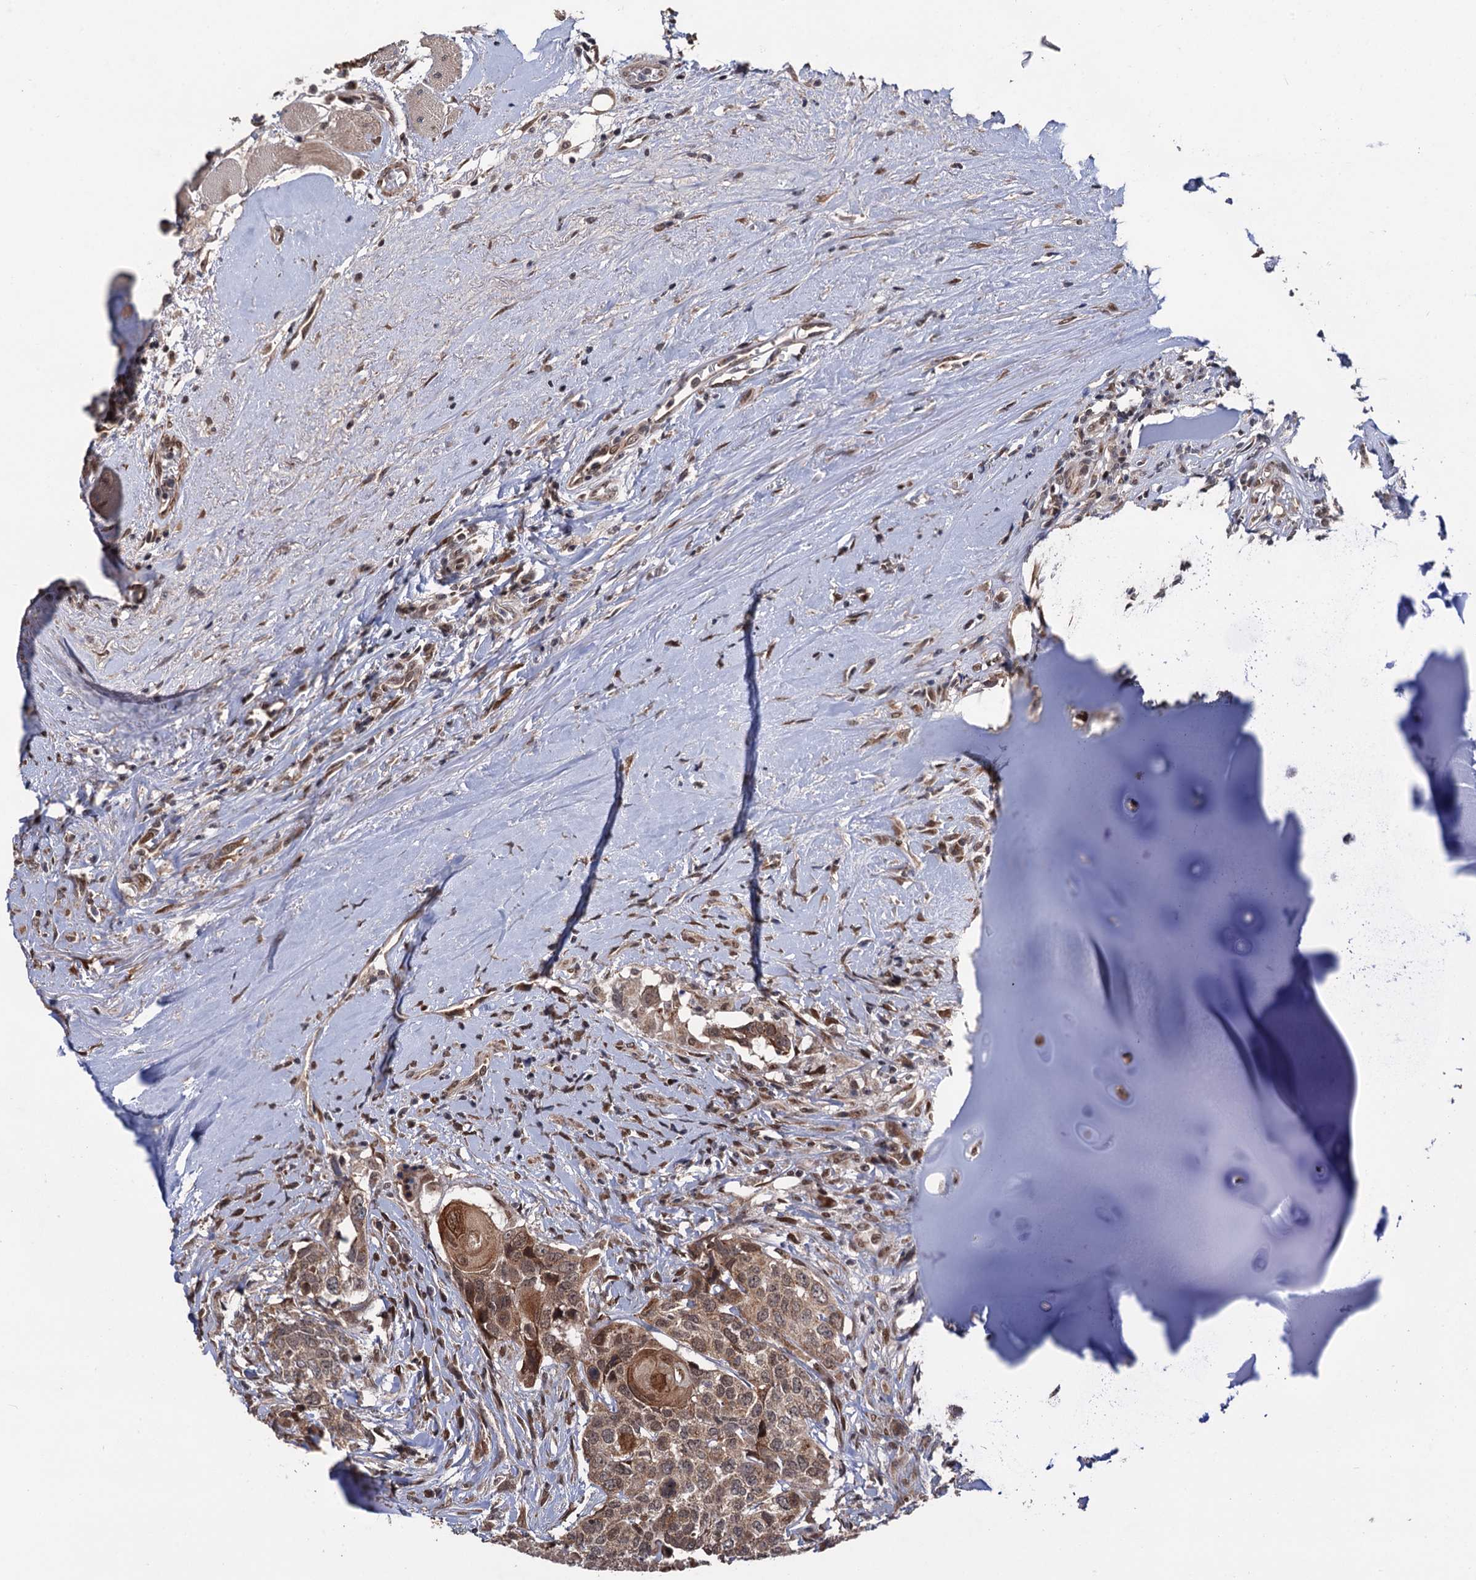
{"staining": {"intensity": "moderate", "quantity": ">75%", "location": "cytoplasmic/membranous,nuclear"}, "tissue": "head and neck cancer", "cell_type": "Tumor cells", "image_type": "cancer", "snomed": [{"axis": "morphology", "description": "Squamous cell carcinoma, NOS"}, {"axis": "topography", "description": "Head-Neck"}], "caption": "Protein staining of head and neck cancer (squamous cell carcinoma) tissue displays moderate cytoplasmic/membranous and nuclear expression in about >75% of tumor cells. The protein of interest is stained brown, and the nuclei are stained in blue (DAB IHC with brightfield microscopy, high magnification).", "gene": "LRRC63", "patient": {"sex": "male", "age": 66}}